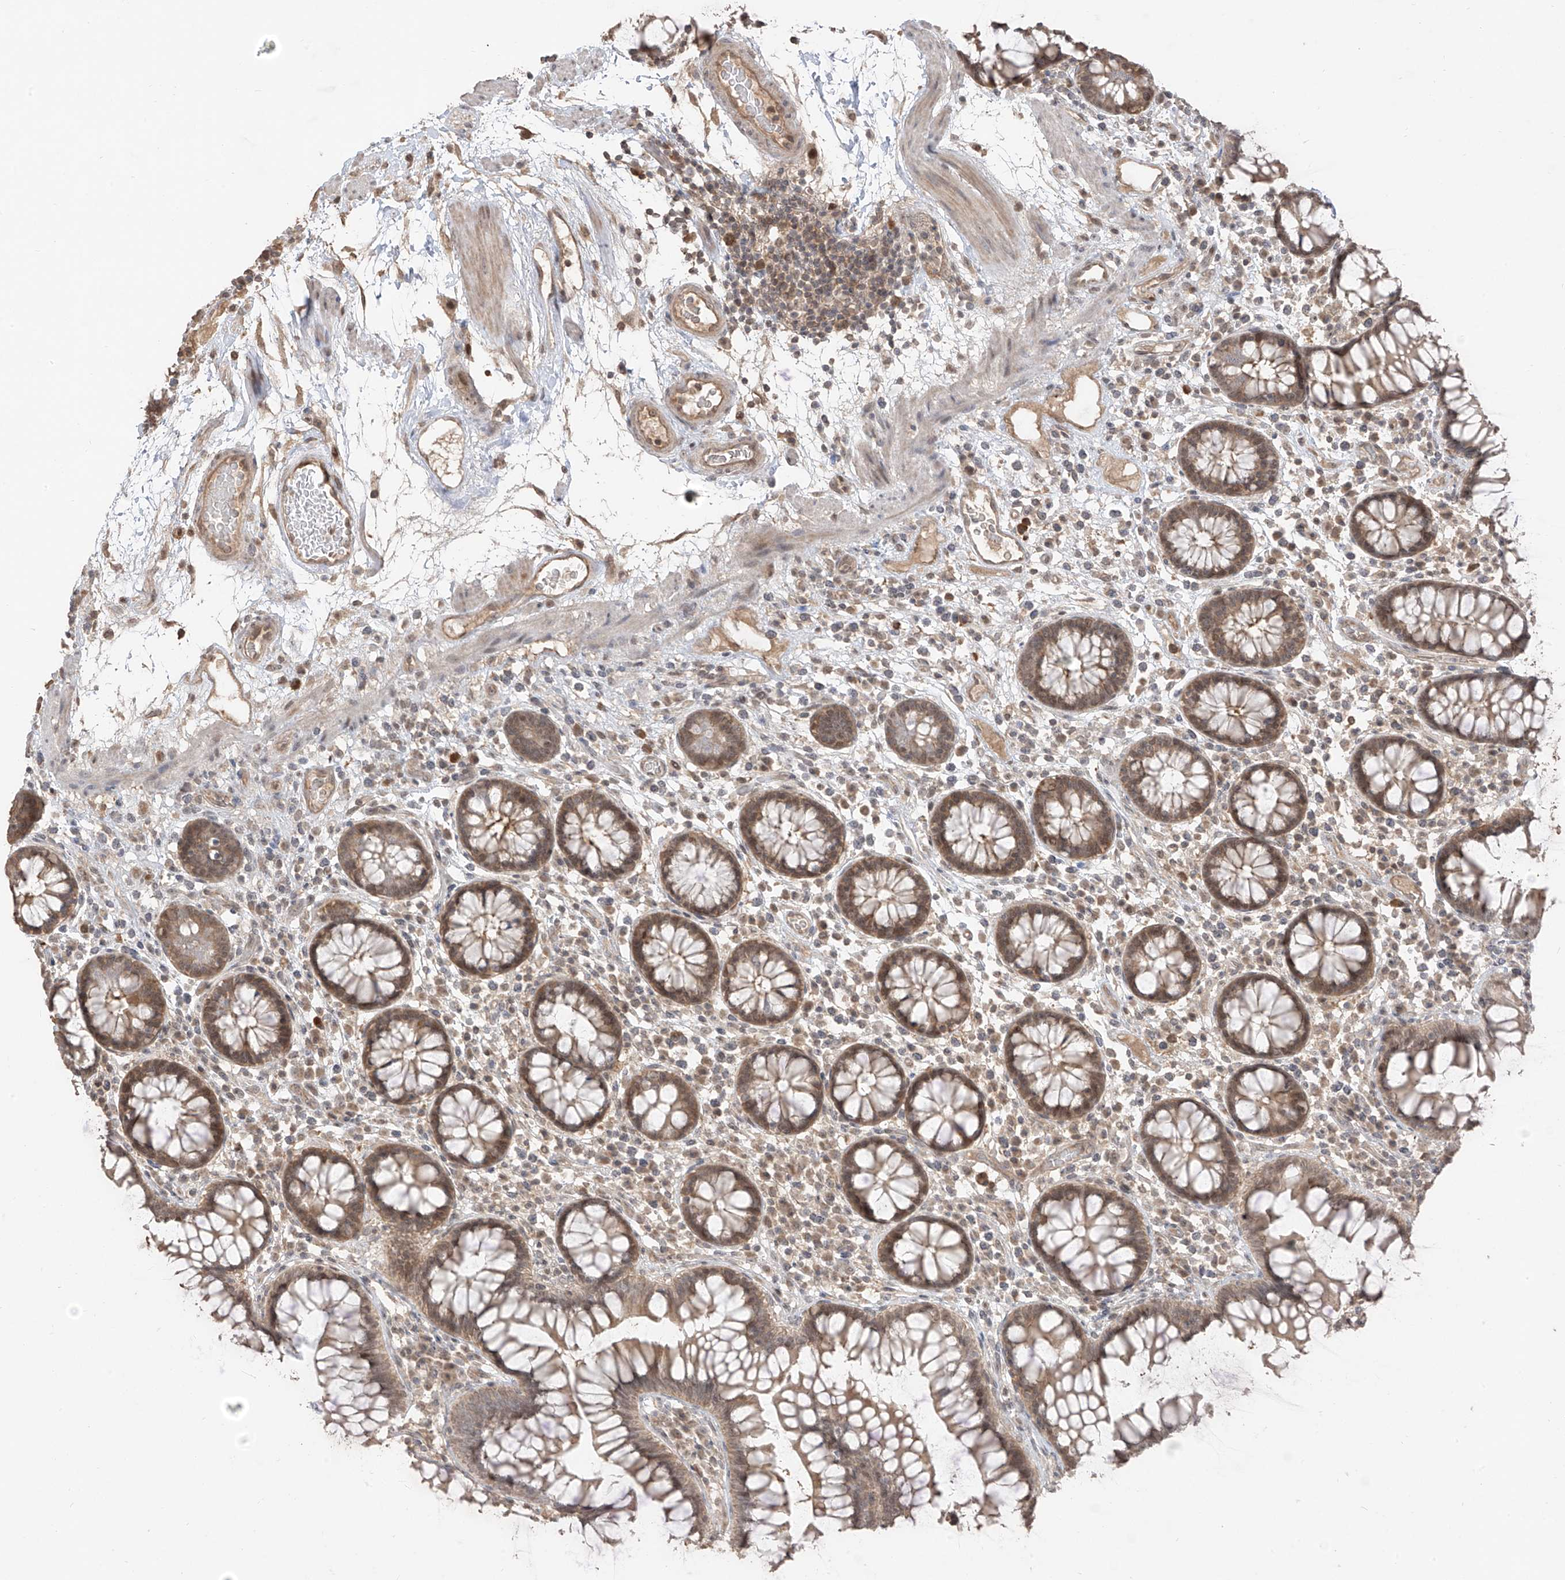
{"staining": {"intensity": "moderate", "quantity": ">75%", "location": "cytoplasmic/membranous,nuclear"}, "tissue": "colon", "cell_type": "Endothelial cells", "image_type": "normal", "snomed": [{"axis": "morphology", "description": "Normal tissue, NOS"}, {"axis": "topography", "description": "Colon"}], "caption": "The micrograph shows a brown stain indicating the presence of a protein in the cytoplasmic/membranous,nuclear of endothelial cells in colon.", "gene": "COLGALT2", "patient": {"sex": "female", "age": 79}}